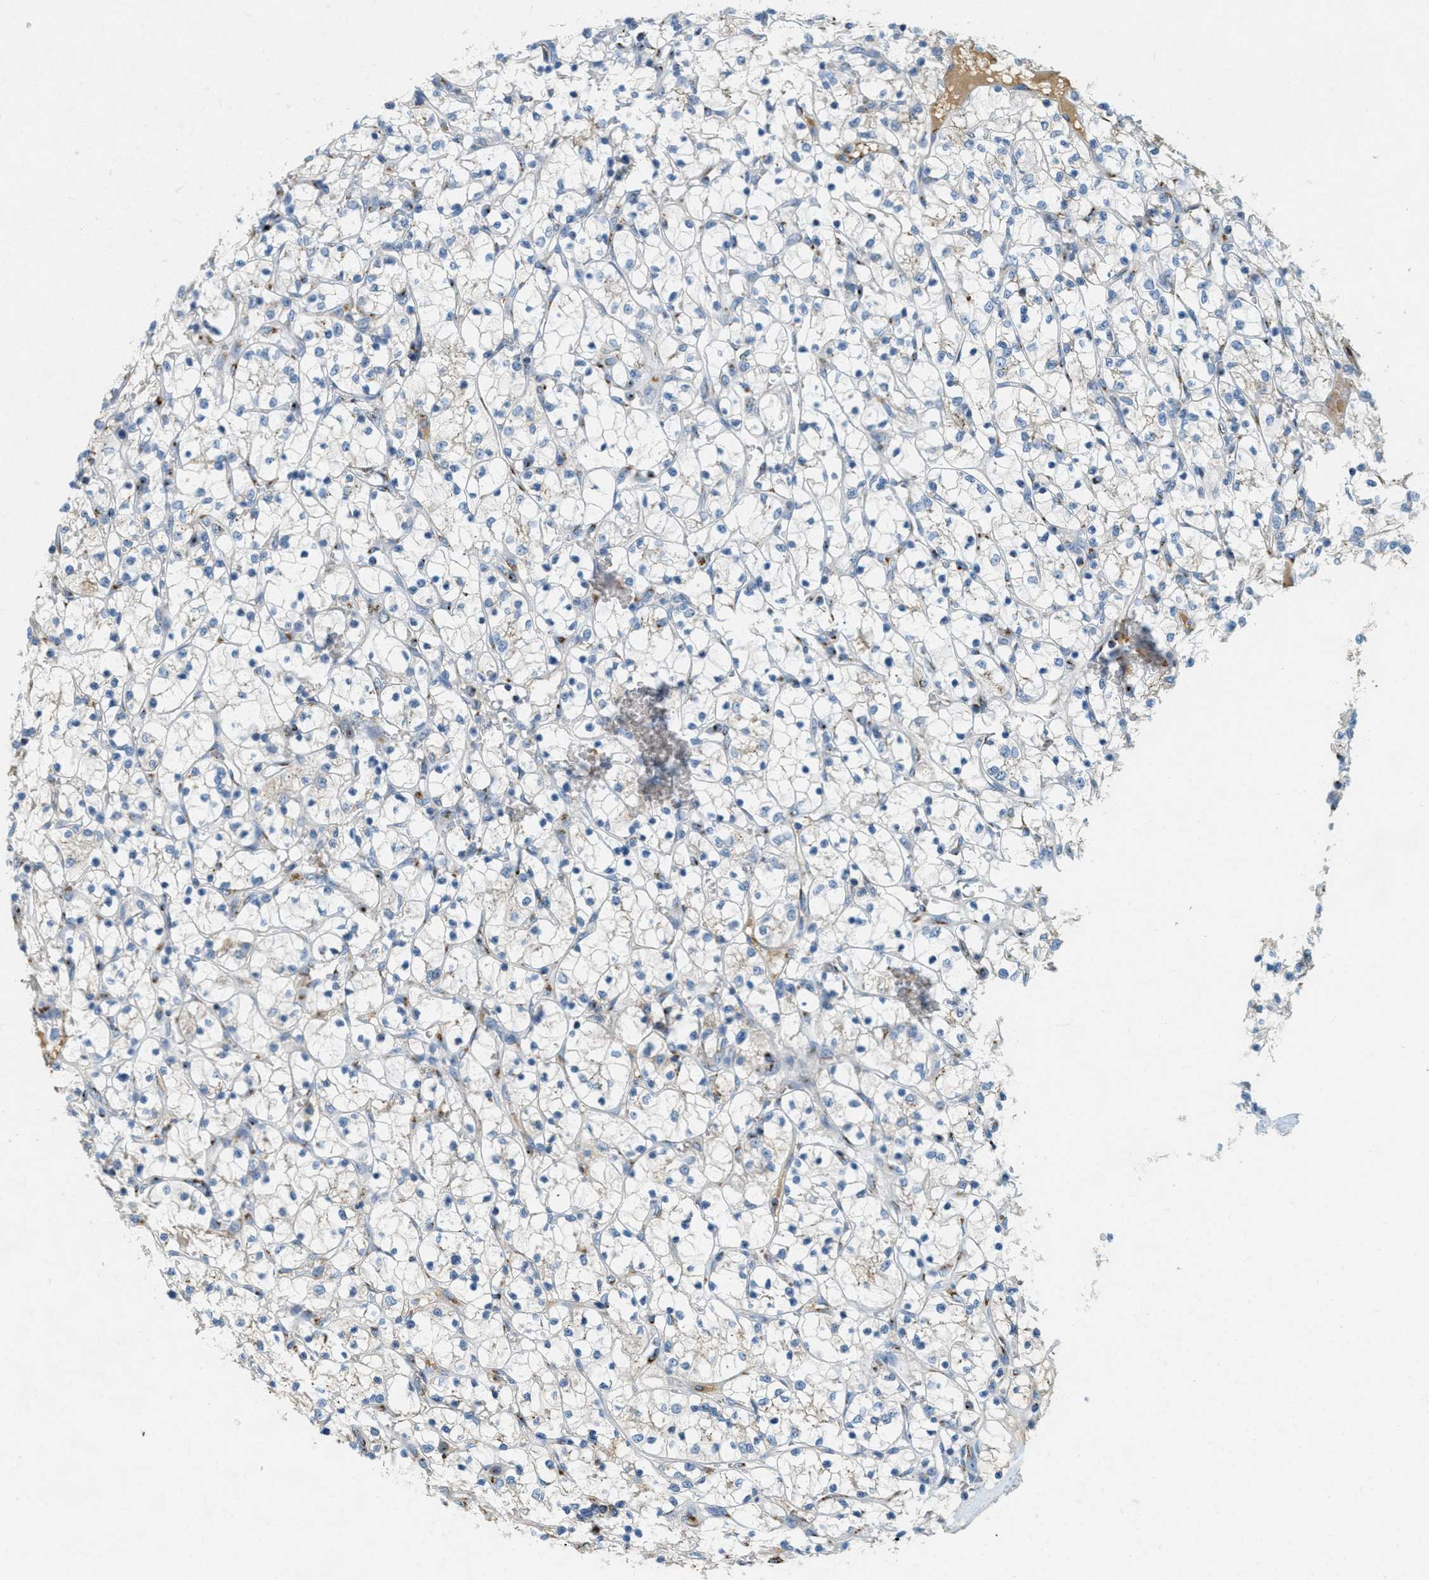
{"staining": {"intensity": "negative", "quantity": "none", "location": "none"}, "tissue": "renal cancer", "cell_type": "Tumor cells", "image_type": "cancer", "snomed": [{"axis": "morphology", "description": "Adenocarcinoma, NOS"}, {"axis": "topography", "description": "Kidney"}], "caption": "An immunohistochemistry histopathology image of renal adenocarcinoma is shown. There is no staining in tumor cells of renal adenocarcinoma. (DAB immunohistochemistry visualized using brightfield microscopy, high magnification).", "gene": "ENTPD4", "patient": {"sex": "female", "age": 69}}